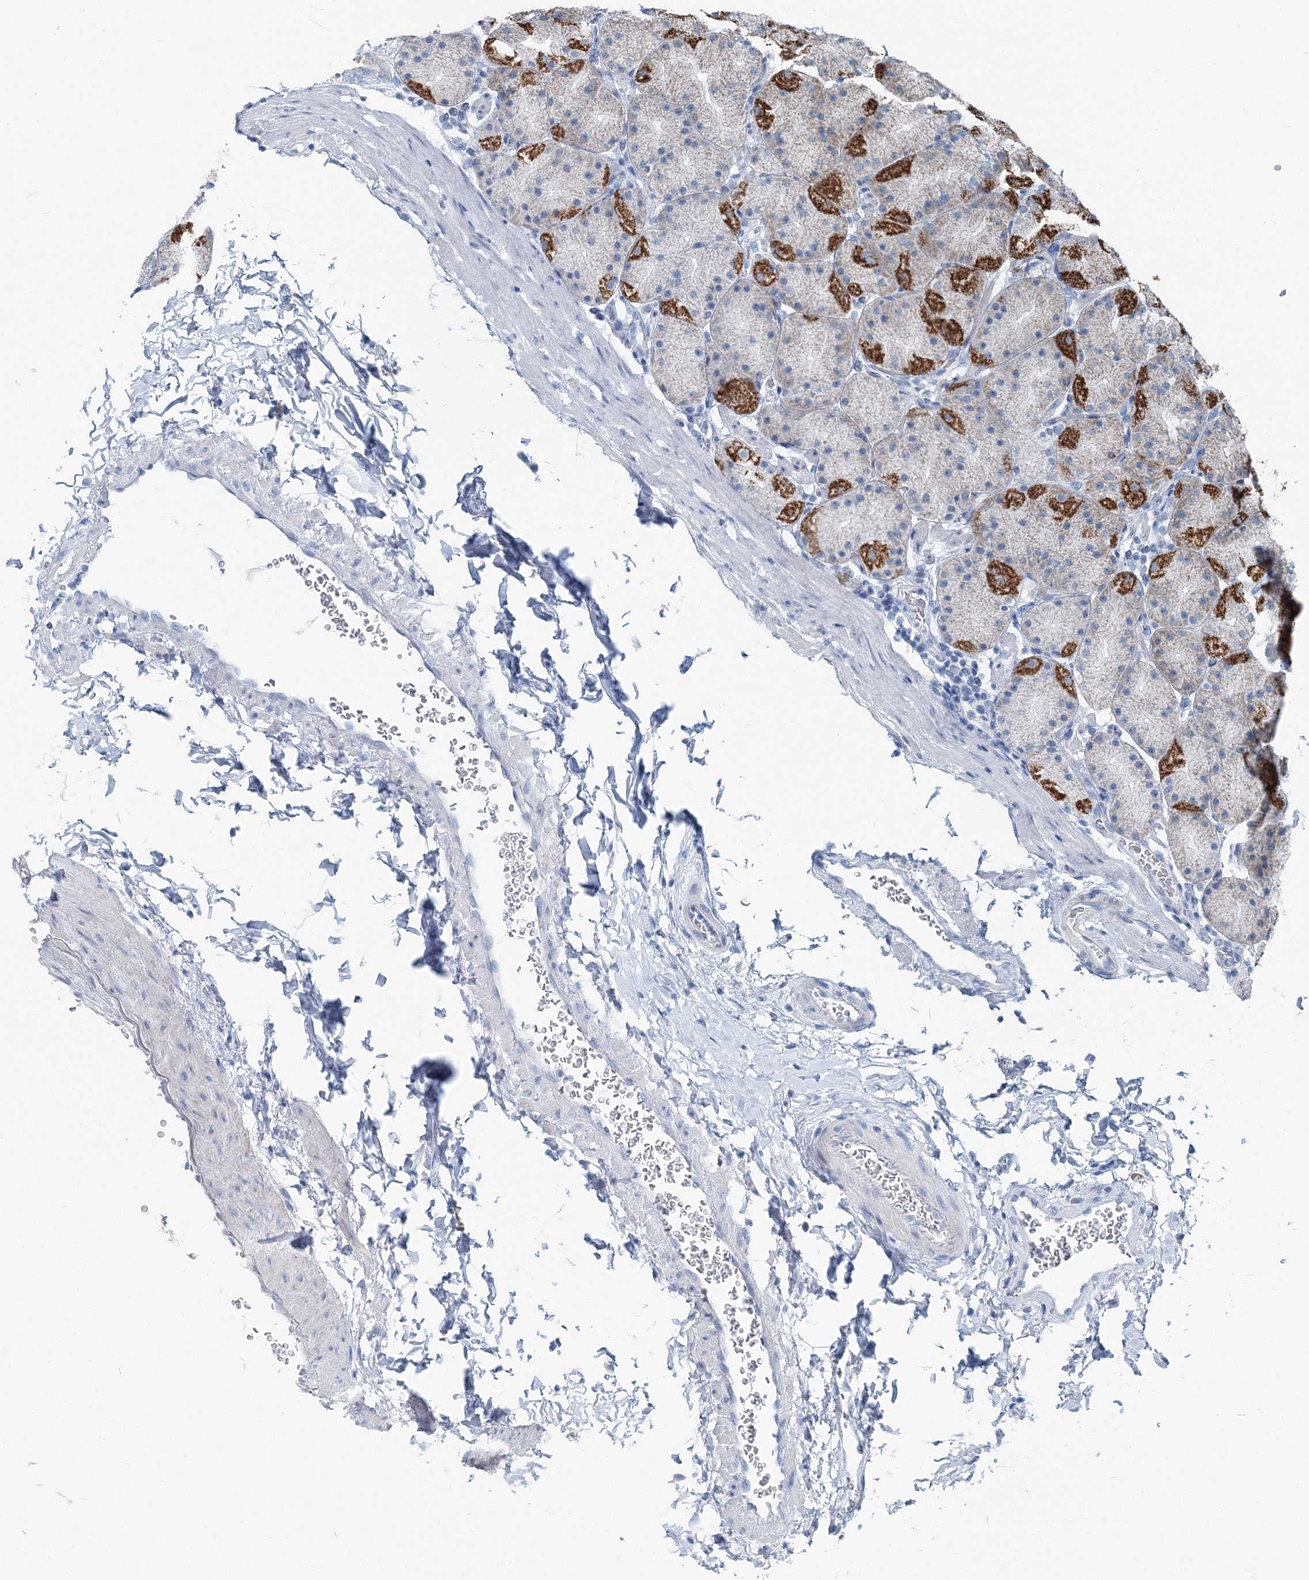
{"staining": {"intensity": "strong", "quantity": "<25%", "location": "cytoplasmic/membranous"}, "tissue": "stomach", "cell_type": "Glandular cells", "image_type": "normal", "snomed": [{"axis": "morphology", "description": "Normal tissue, NOS"}, {"axis": "topography", "description": "Stomach, upper"}, {"axis": "topography", "description": "Stomach"}], "caption": "Strong cytoplasmic/membranous positivity is present in approximately <25% of glandular cells in unremarkable stomach.", "gene": "GABARAPL2", "patient": {"sex": "male", "age": 48}}